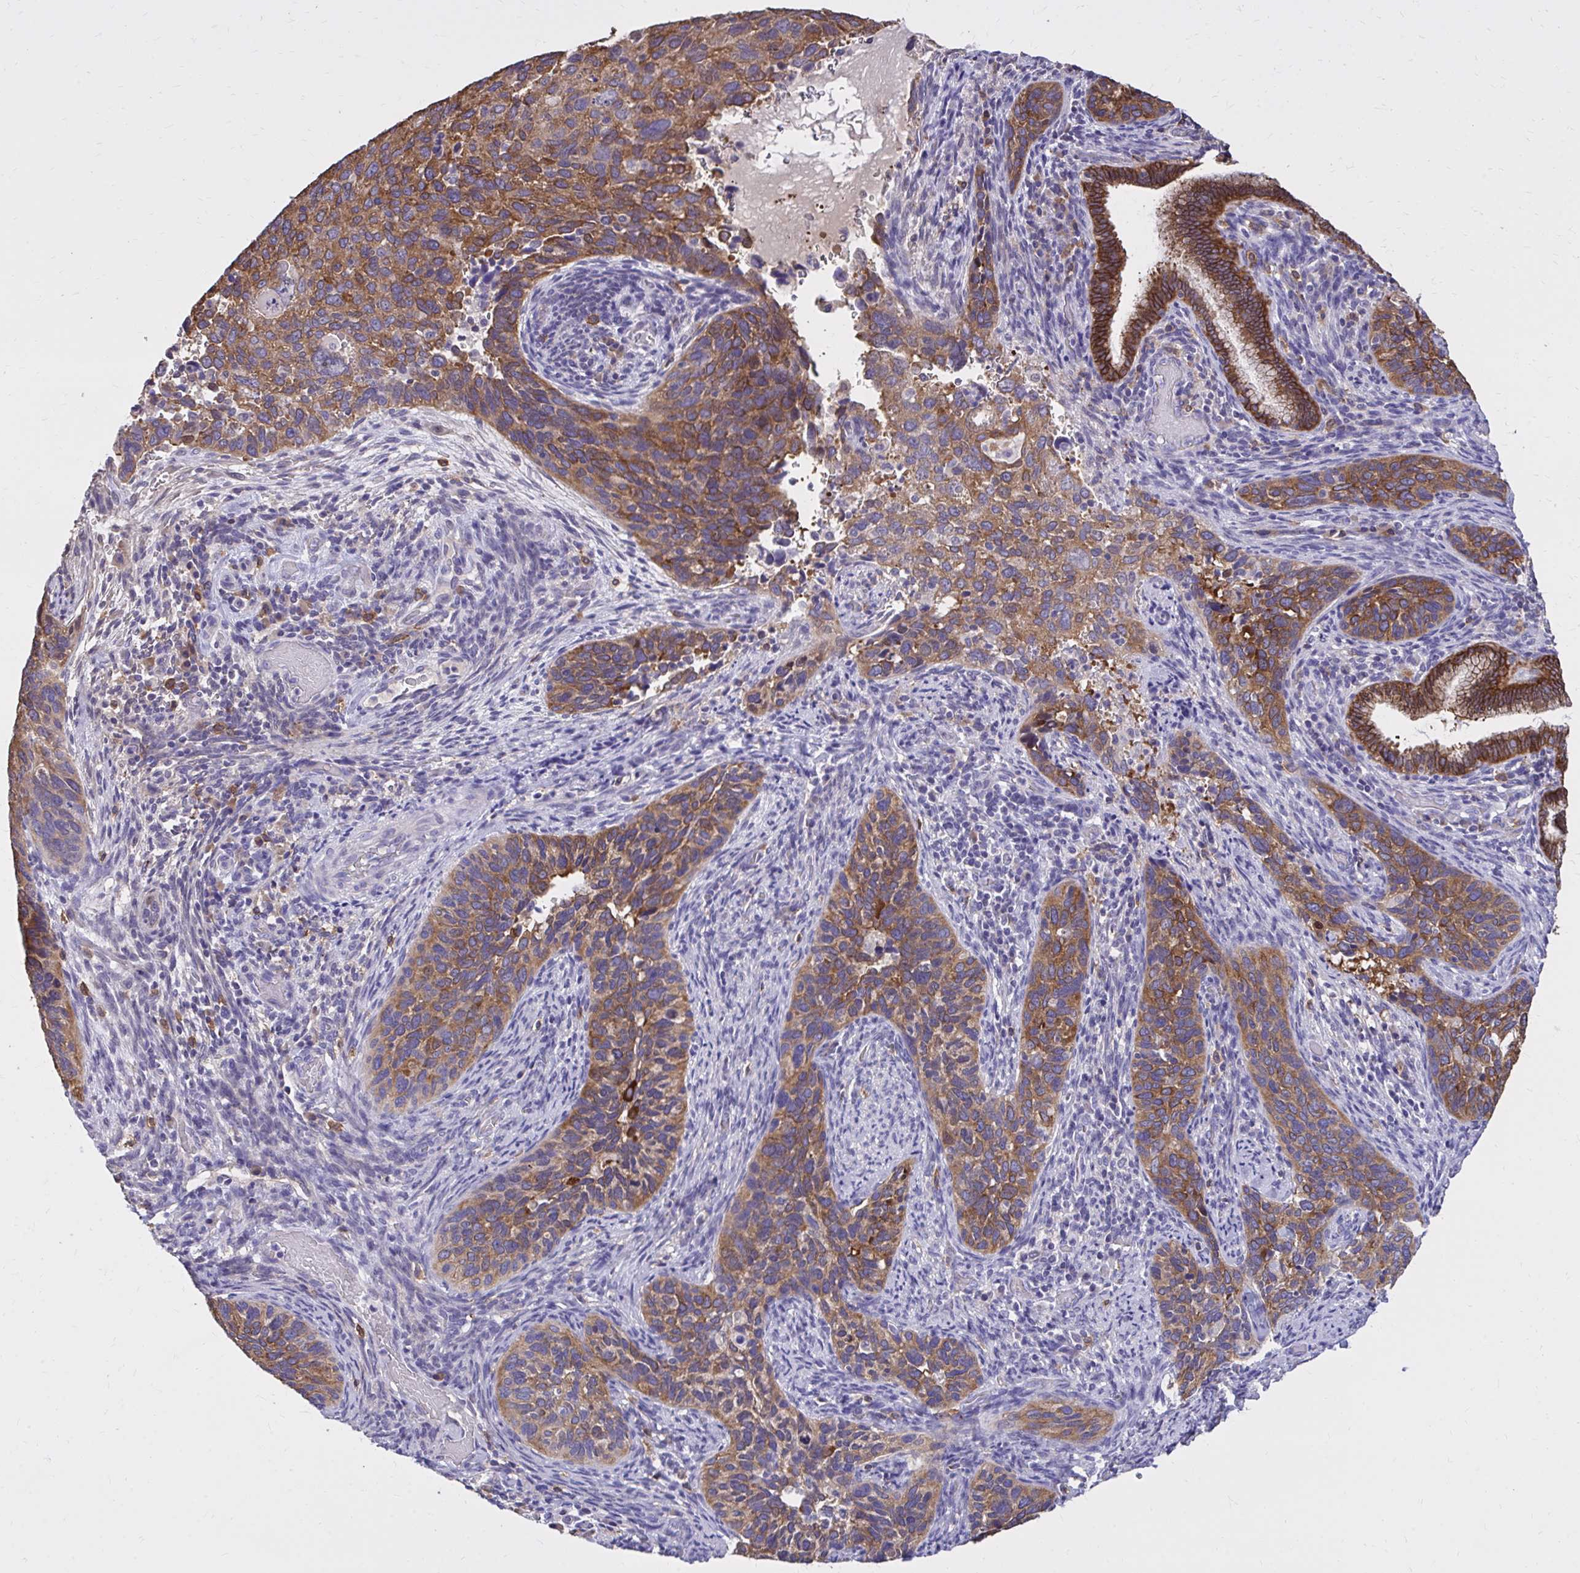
{"staining": {"intensity": "moderate", "quantity": ">75%", "location": "cytoplasmic/membranous"}, "tissue": "cervical cancer", "cell_type": "Tumor cells", "image_type": "cancer", "snomed": [{"axis": "morphology", "description": "Squamous cell carcinoma, NOS"}, {"axis": "topography", "description": "Cervix"}], "caption": "Protein staining demonstrates moderate cytoplasmic/membranous positivity in approximately >75% of tumor cells in cervical cancer.", "gene": "EPB41L1", "patient": {"sex": "female", "age": 51}}